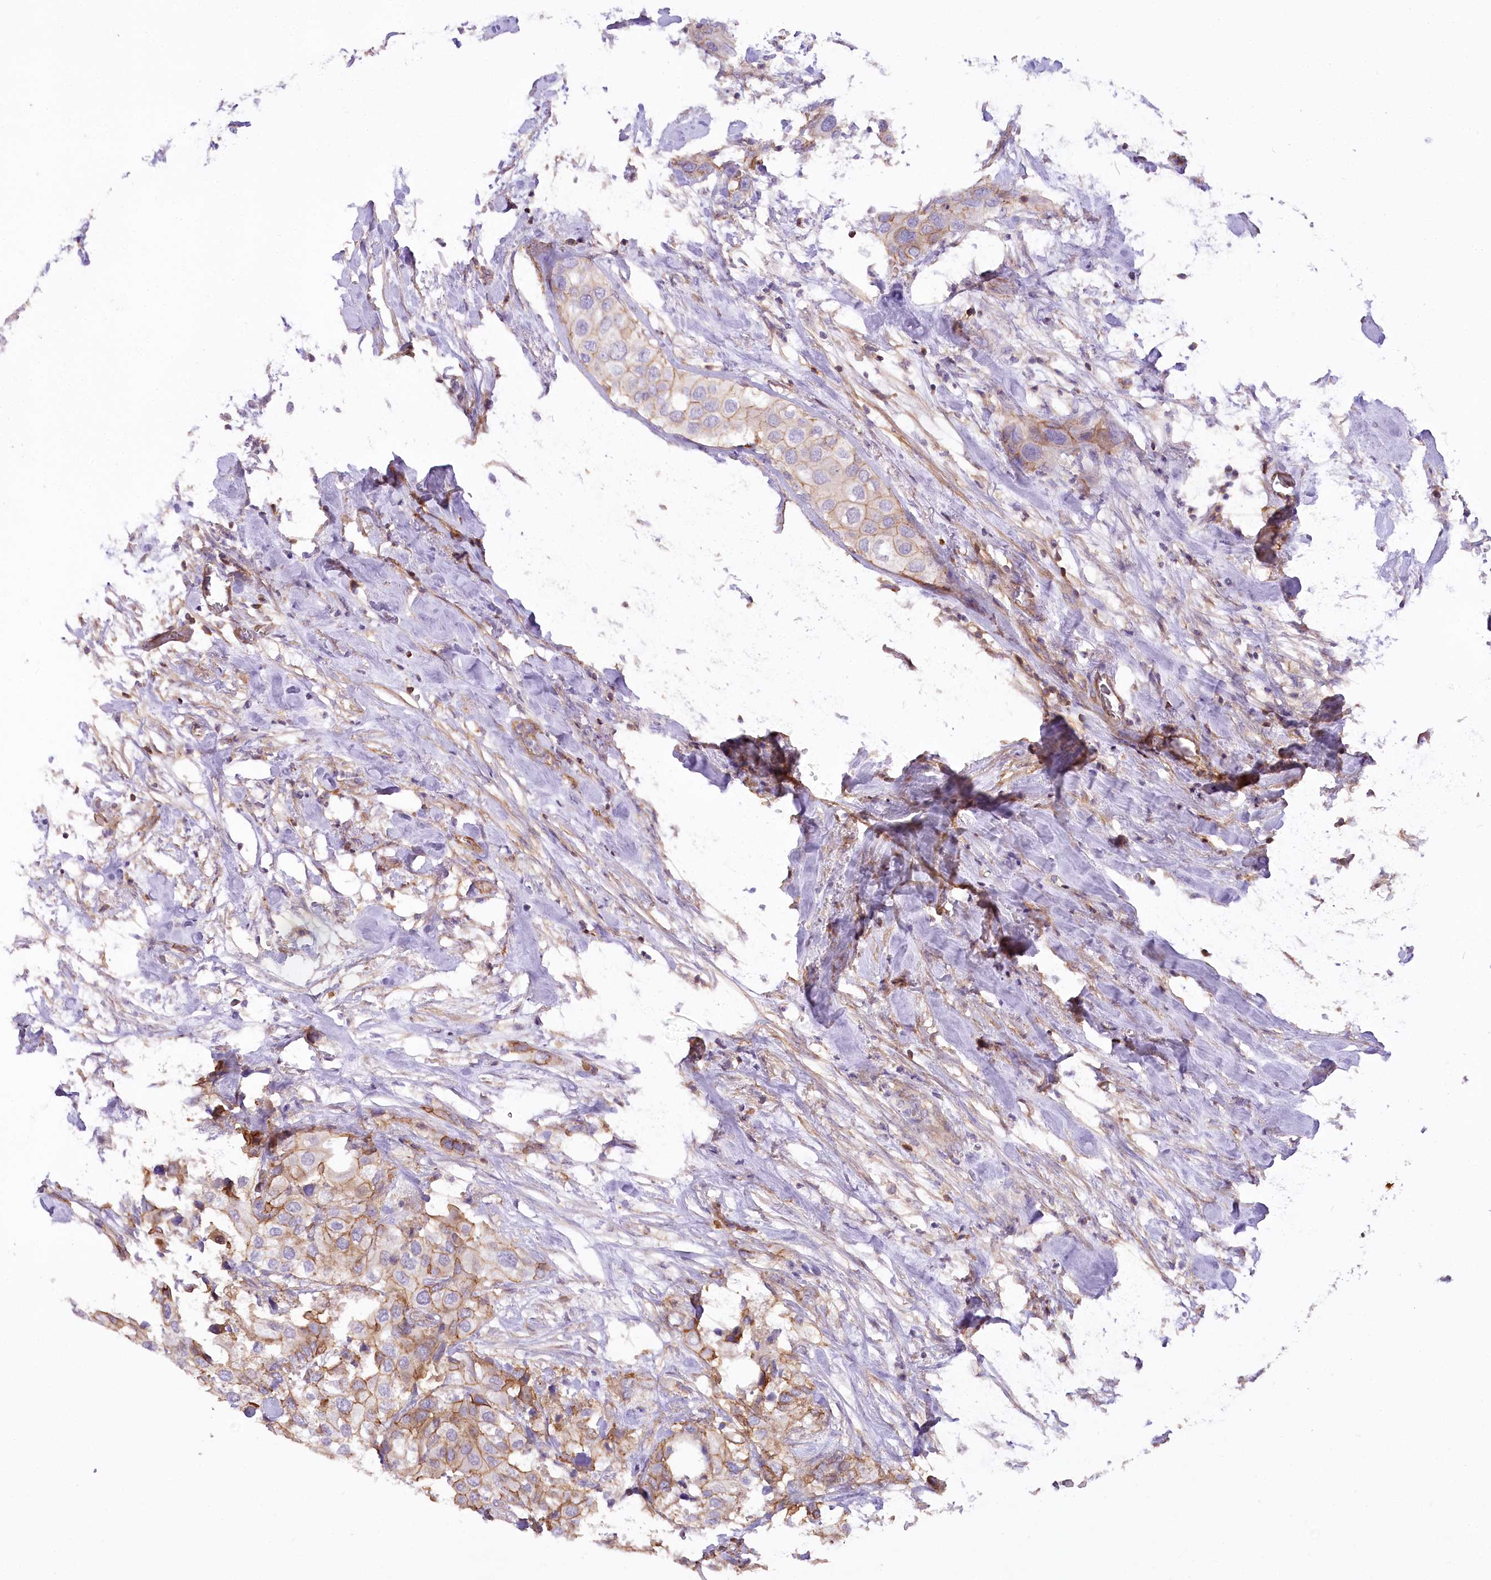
{"staining": {"intensity": "moderate", "quantity": "25%-75%", "location": "cytoplasmic/membranous"}, "tissue": "urothelial cancer", "cell_type": "Tumor cells", "image_type": "cancer", "snomed": [{"axis": "morphology", "description": "Urothelial carcinoma, High grade"}, {"axis": "topography", "description": "Urinary bladder"}], "caption": "High-grade urothelial carcinoma was stained to show a protein in brown. There is medium levels of moderate cytoplasmic/membranous staining in about 25%-75% of tumor cells.", "gene": "SYNPO2", "patient": {"sex": "male", "age": 64}}